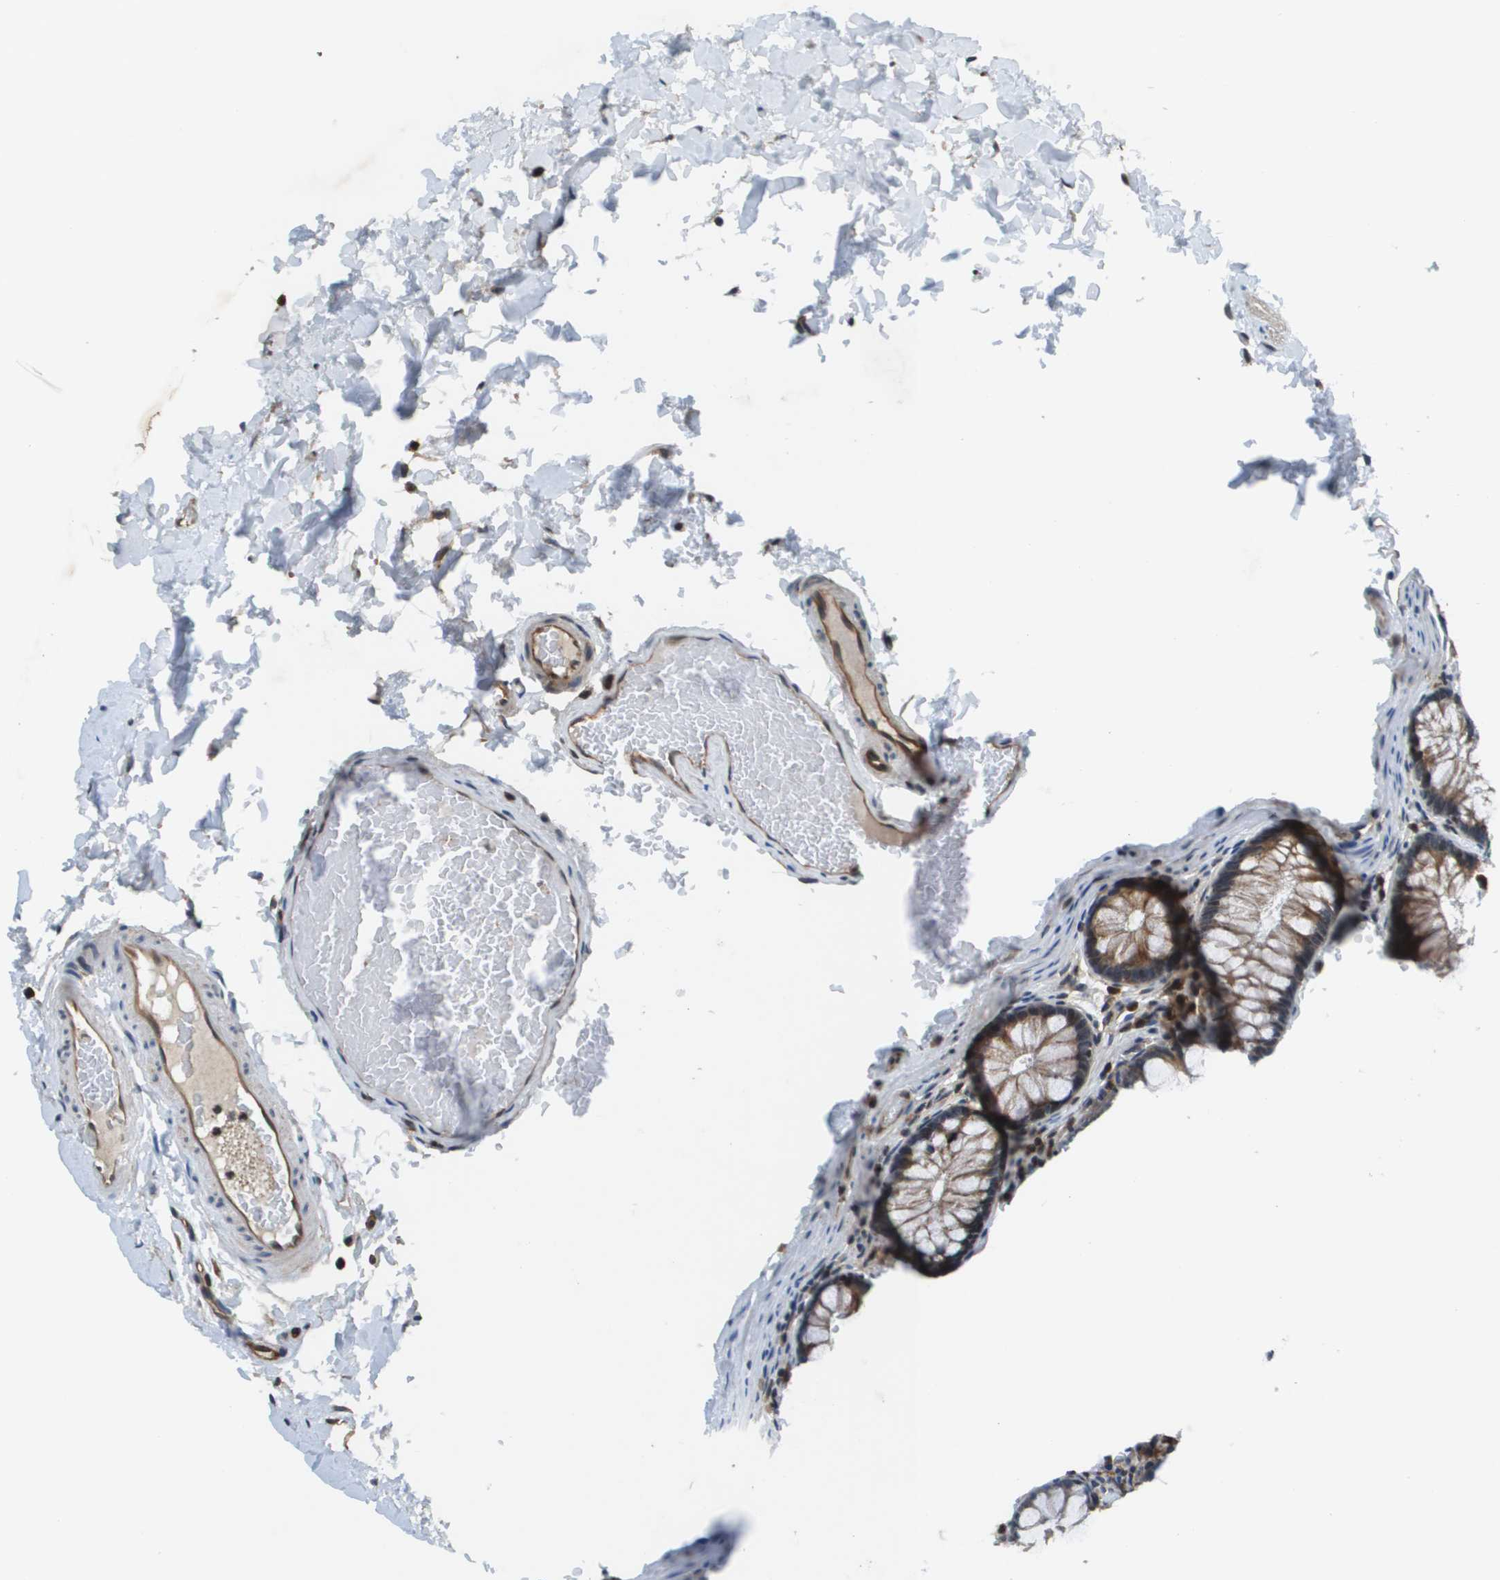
{"staining": {"intensity": "moderate", "quantity": ">75%", "location": "cytoplasmic/membranous"}, "tissue": "colon", "cell_type": "Endothelial cells", "image_type": "normal", "snomed": [{"axis": "morphology", "description": "Normal tissue, NOS"}, {"axis": "topography", "description": "Colon"}], "caption": "Immunohistochemistry image of benign colon: human colon stained using IHC shows medium levels of moderate protein expression localized specifically in the cytoplasmic/membranous of endothelial cells, appearing as a cytoplasmic/membranous brown color.", "gene": "ESYT1", "patient": {"sex": "female", "age": 56}}